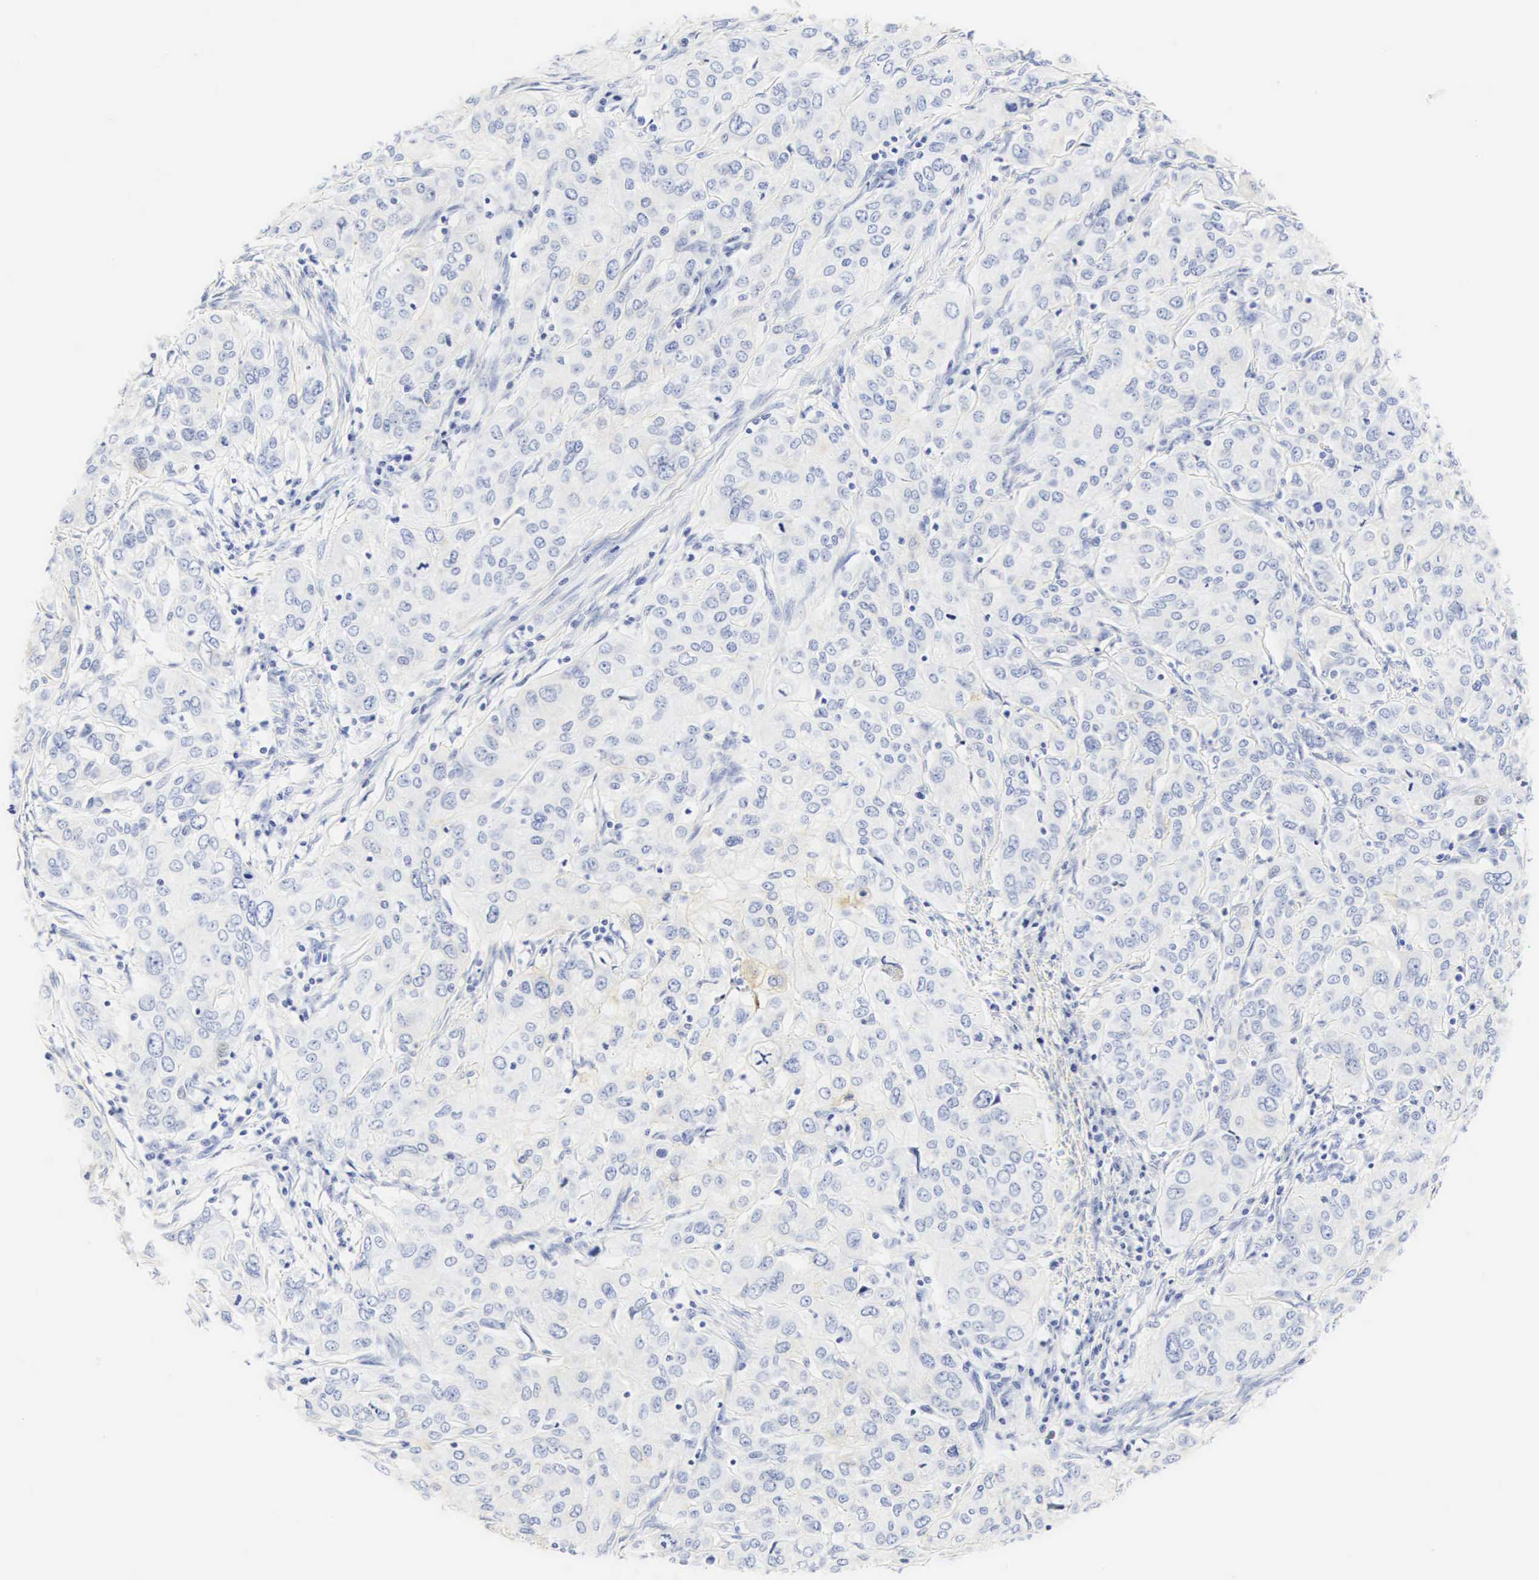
{"staining": {"intensity": "negative", "quantity": "none", "location": "none"}, "tissue": "cervical cancer", "cell_type": "Tumor cells", "image_type": "cancer", "snomed": [{"axis": "morphology", "description": "Squamous cell carcinoma, NOS"}, {"axis": "topography", "description": "Cervix"}], "caption": "Tumor cells are negative for brown protein staining in cervical squamous cell carcinoma.", "gene": "CGB3", "patient": {"sex": "female", "age": 38}}